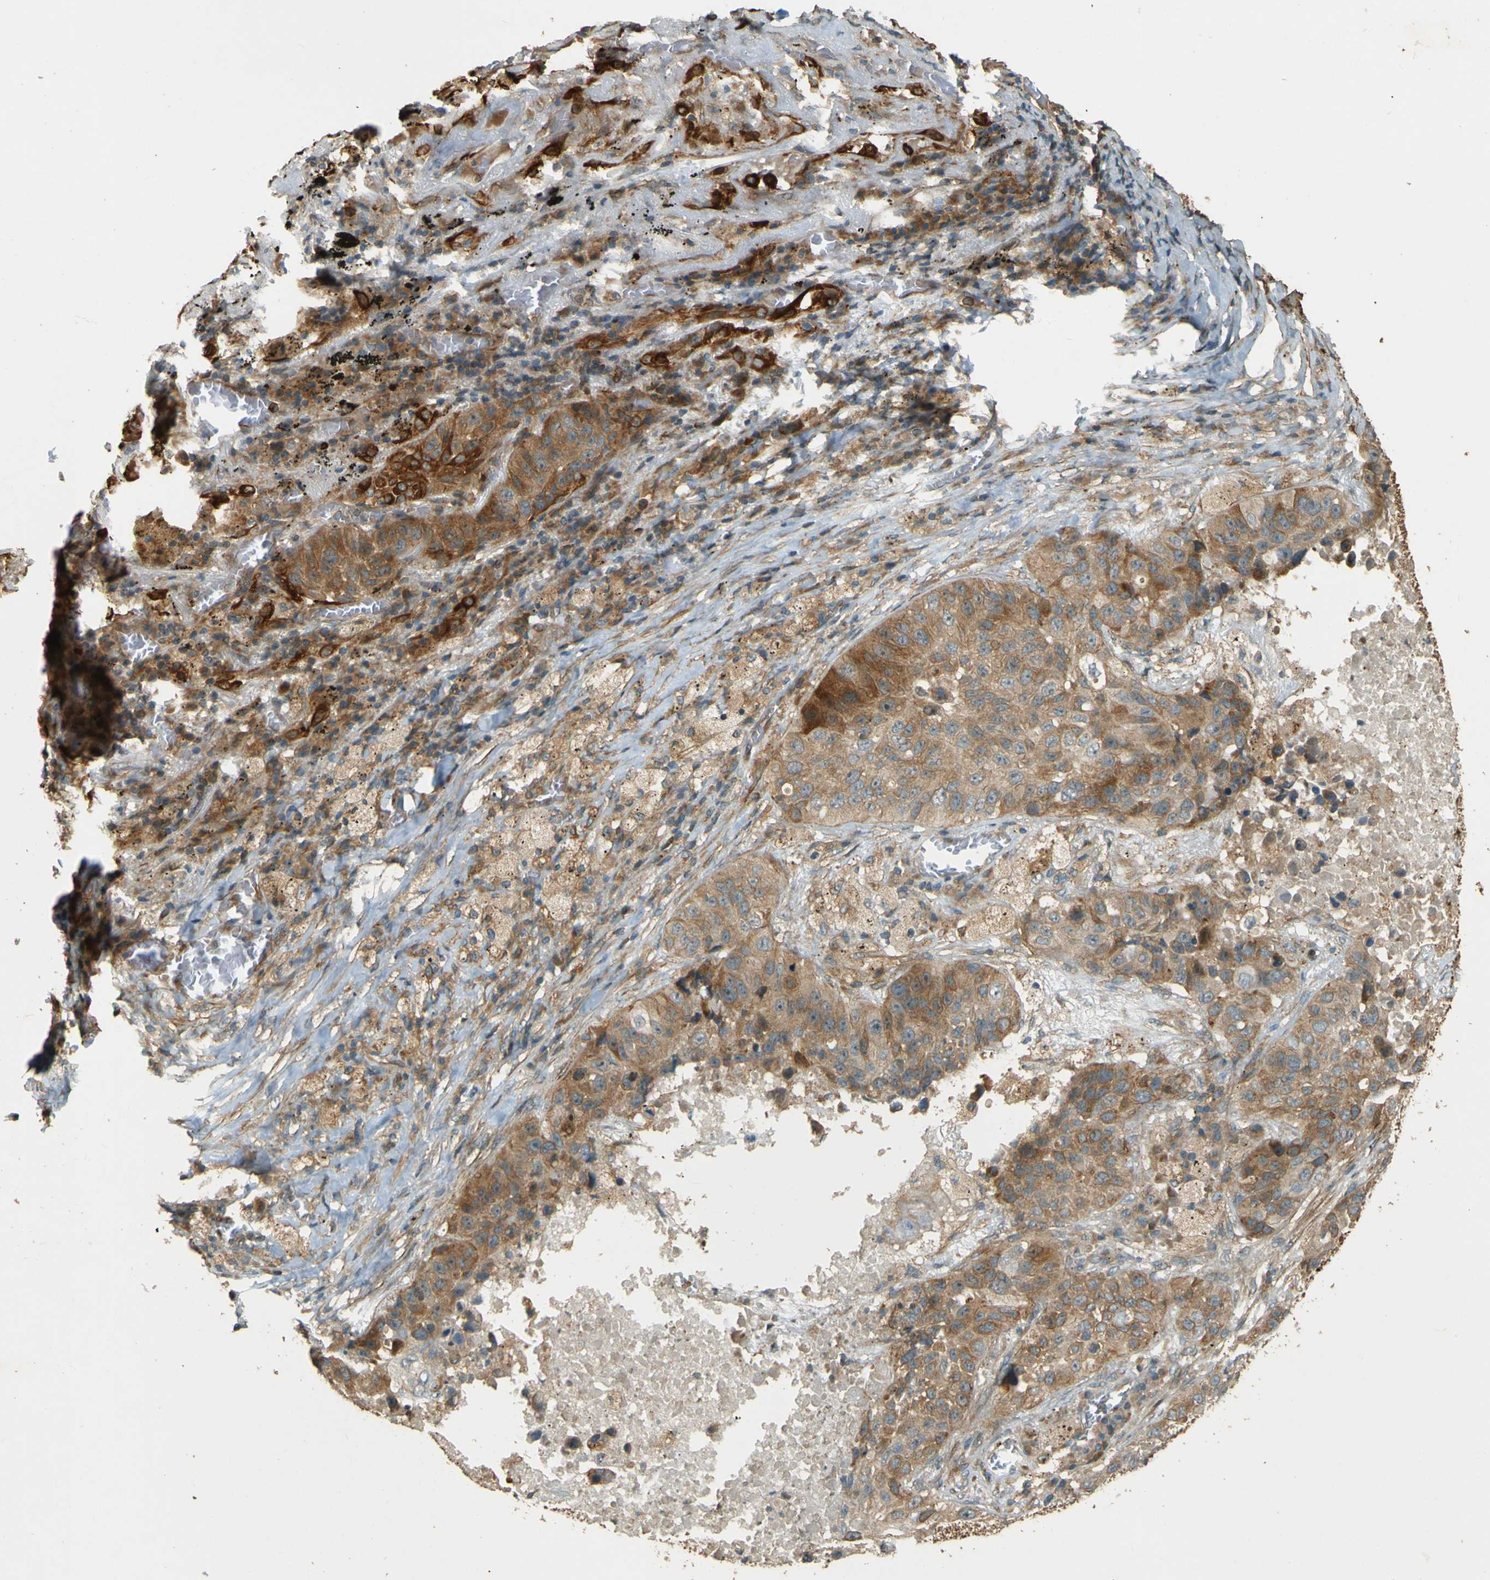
{"staining": {"intensity": "moderate", "quantity": ">75%", "location": "cytoplasmic/membranous"}, "tissue": "lung cancer", "cell_type": "Tumor cells", "image_type": "cancer", "snomed": [{"axis": "morphology", "description": "Squamous cell carcinoma, NOS"}, {"axis": "topography", "description": "Lung"}], "caption": "Protein staining of lung cancer (squamous cell carcinoma) tissue reveals moderate cytoplasmic/membranous positivity in about >75% of tumor cells.", "gene": "LPCAT1", "patient": {"sex": "male", "age": 57}}